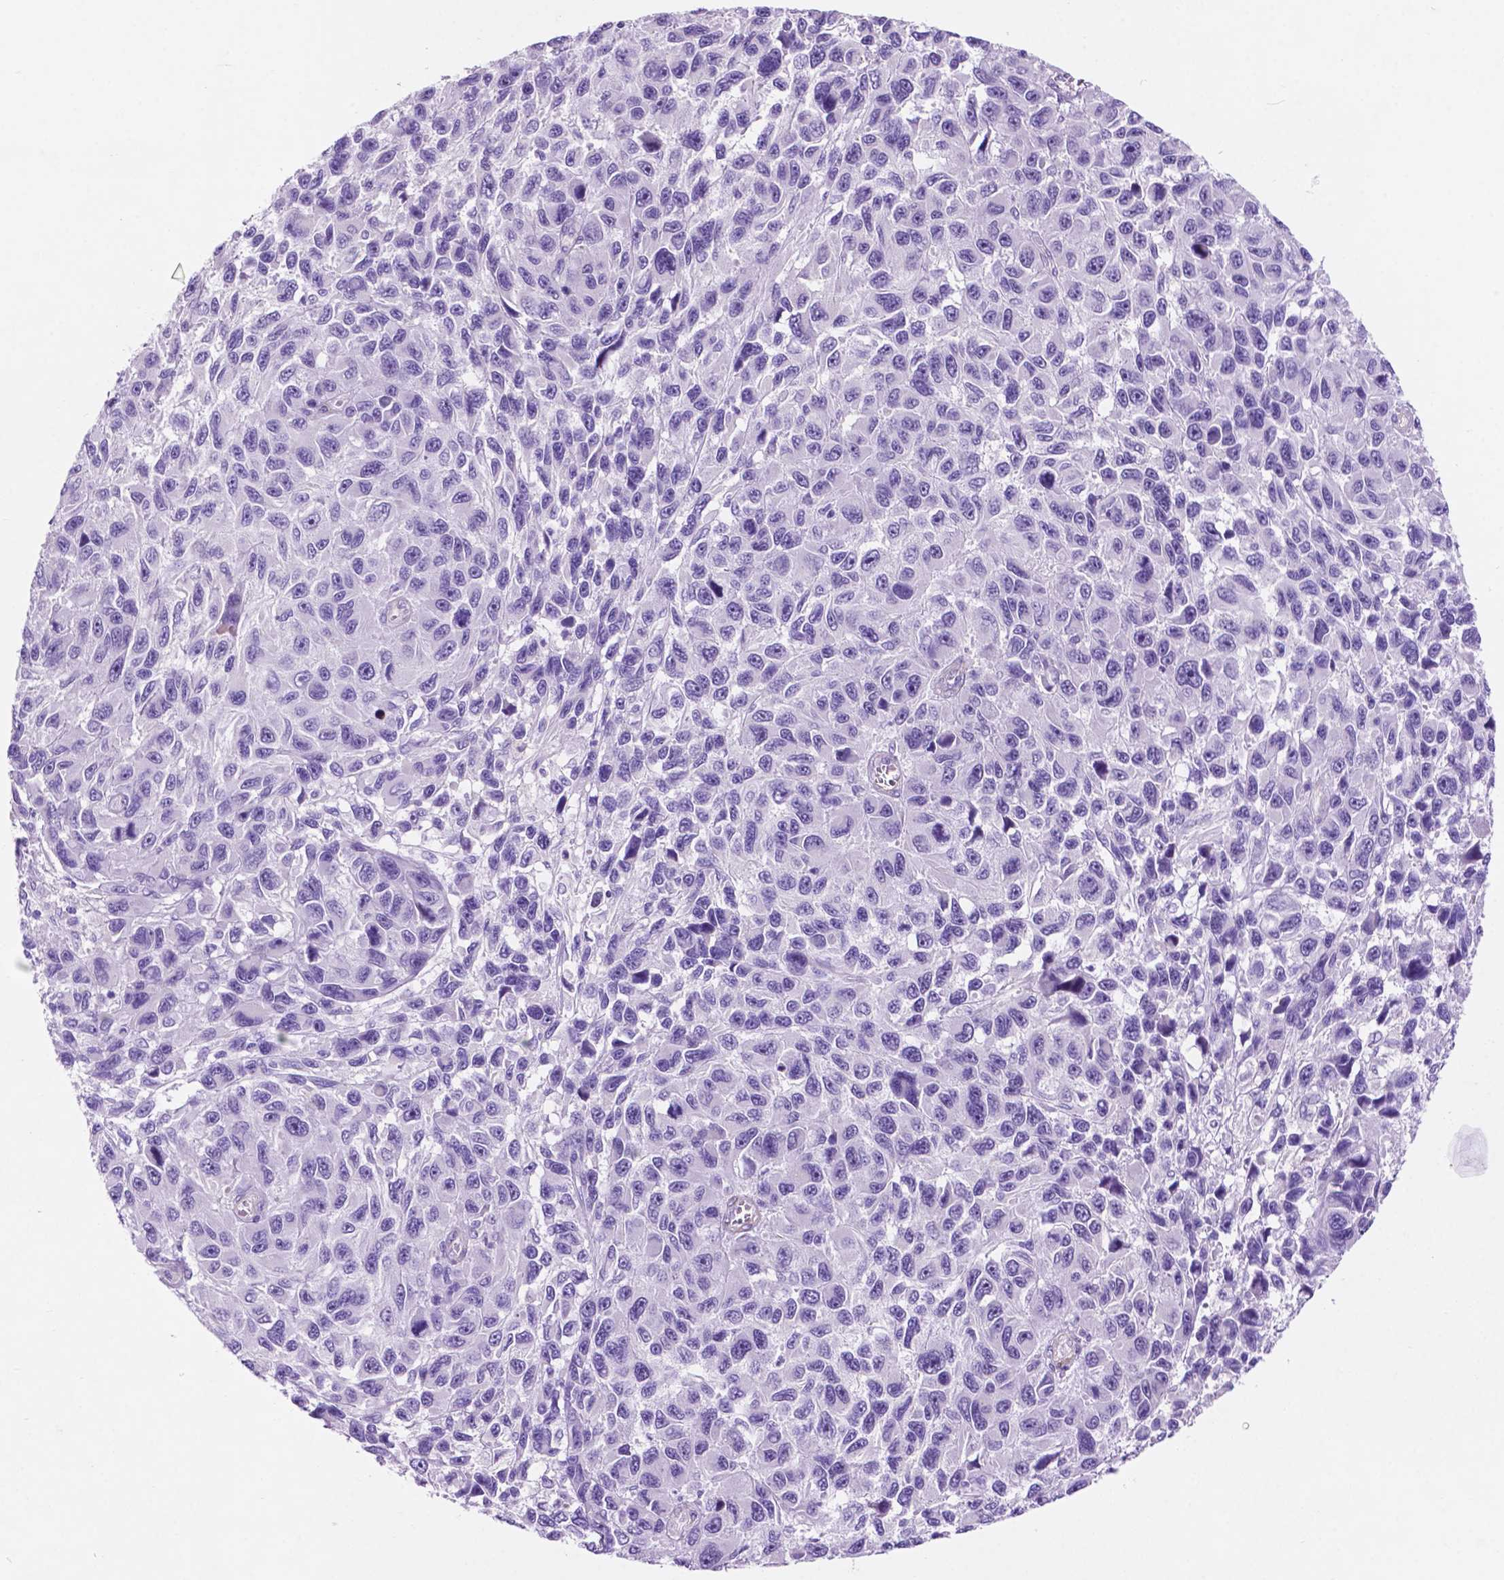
{"staining": {"intensity": "negative", "quantity": "none", "location": "none"}, "tissue": "melanoma", "cell_type": "Tumor cells", "image_type": "cancer", "snomed": [{"axis": "morphology", "description": "Malignant melanoma, NOS"}, {"axis": "topography", "description": "Skin"}], "caption": "A high-resolution histopathology image shows IHC staining of melanoma, which reveals no significant staining in tumor cells.", "gene": "ASPG", "patient": {"sex": "male", "age": 53}}